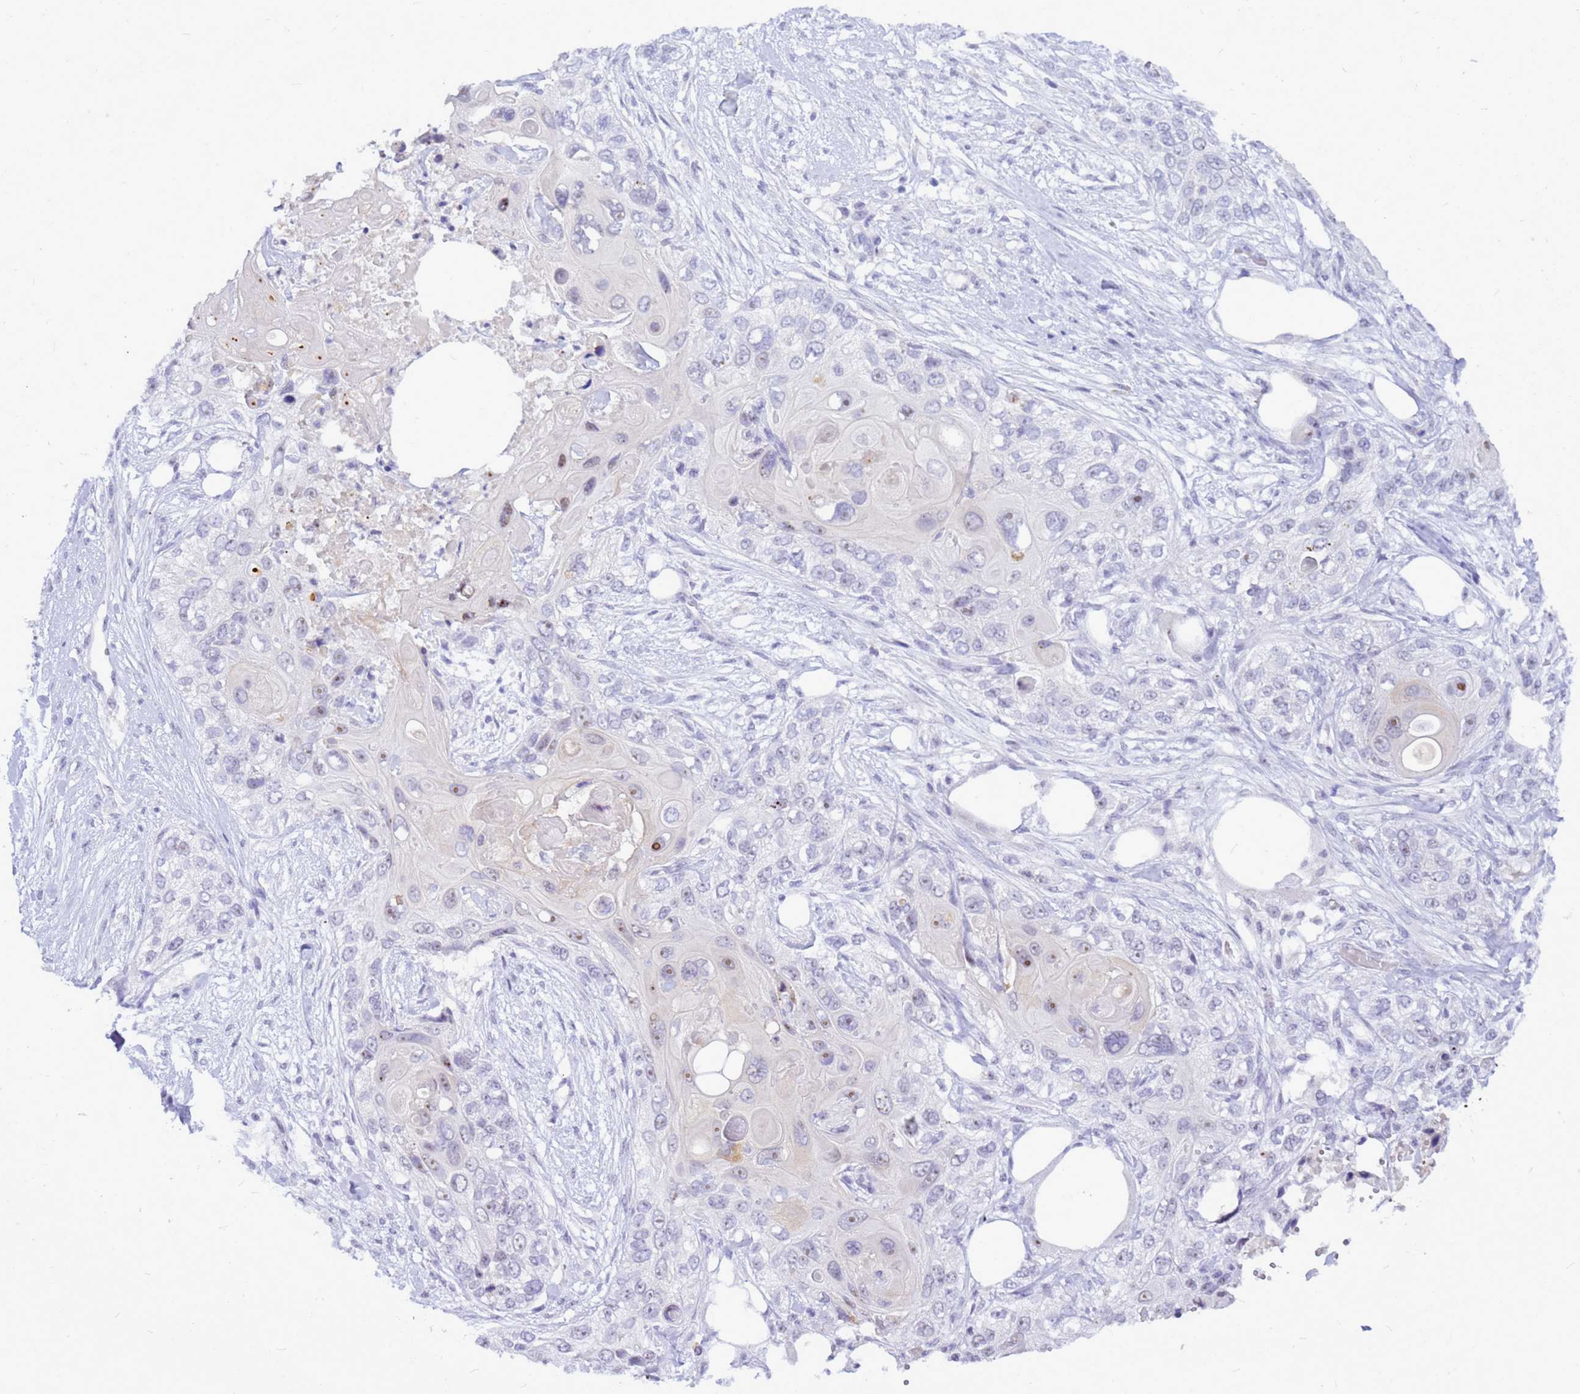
{"staining": {"intensity": "weak", "quantity": "<25%", "location": "nuclear"}, "tissue": "skin cancer", "cell_type": "Tumor cells", "image_type": "cancer", "snomed": [{"axis": "morphology", "description": "Normal tissue, NOS"}, {"axis": "morphology", "description": "Squamous cell carcinoma, NOS"}, {"axis": "topography", "description": "Skin"}], "caption": "High magnification brightfield microscopy of skin squamous cell carcinoma stained with DAB (3,3'-diaminobenzidine) (brown) and counterstained with hematoxylin (blue): tumor cells show no significant staining.", "gene": "DMRTC2", "patient": {"sex": "male", "age": 72}}